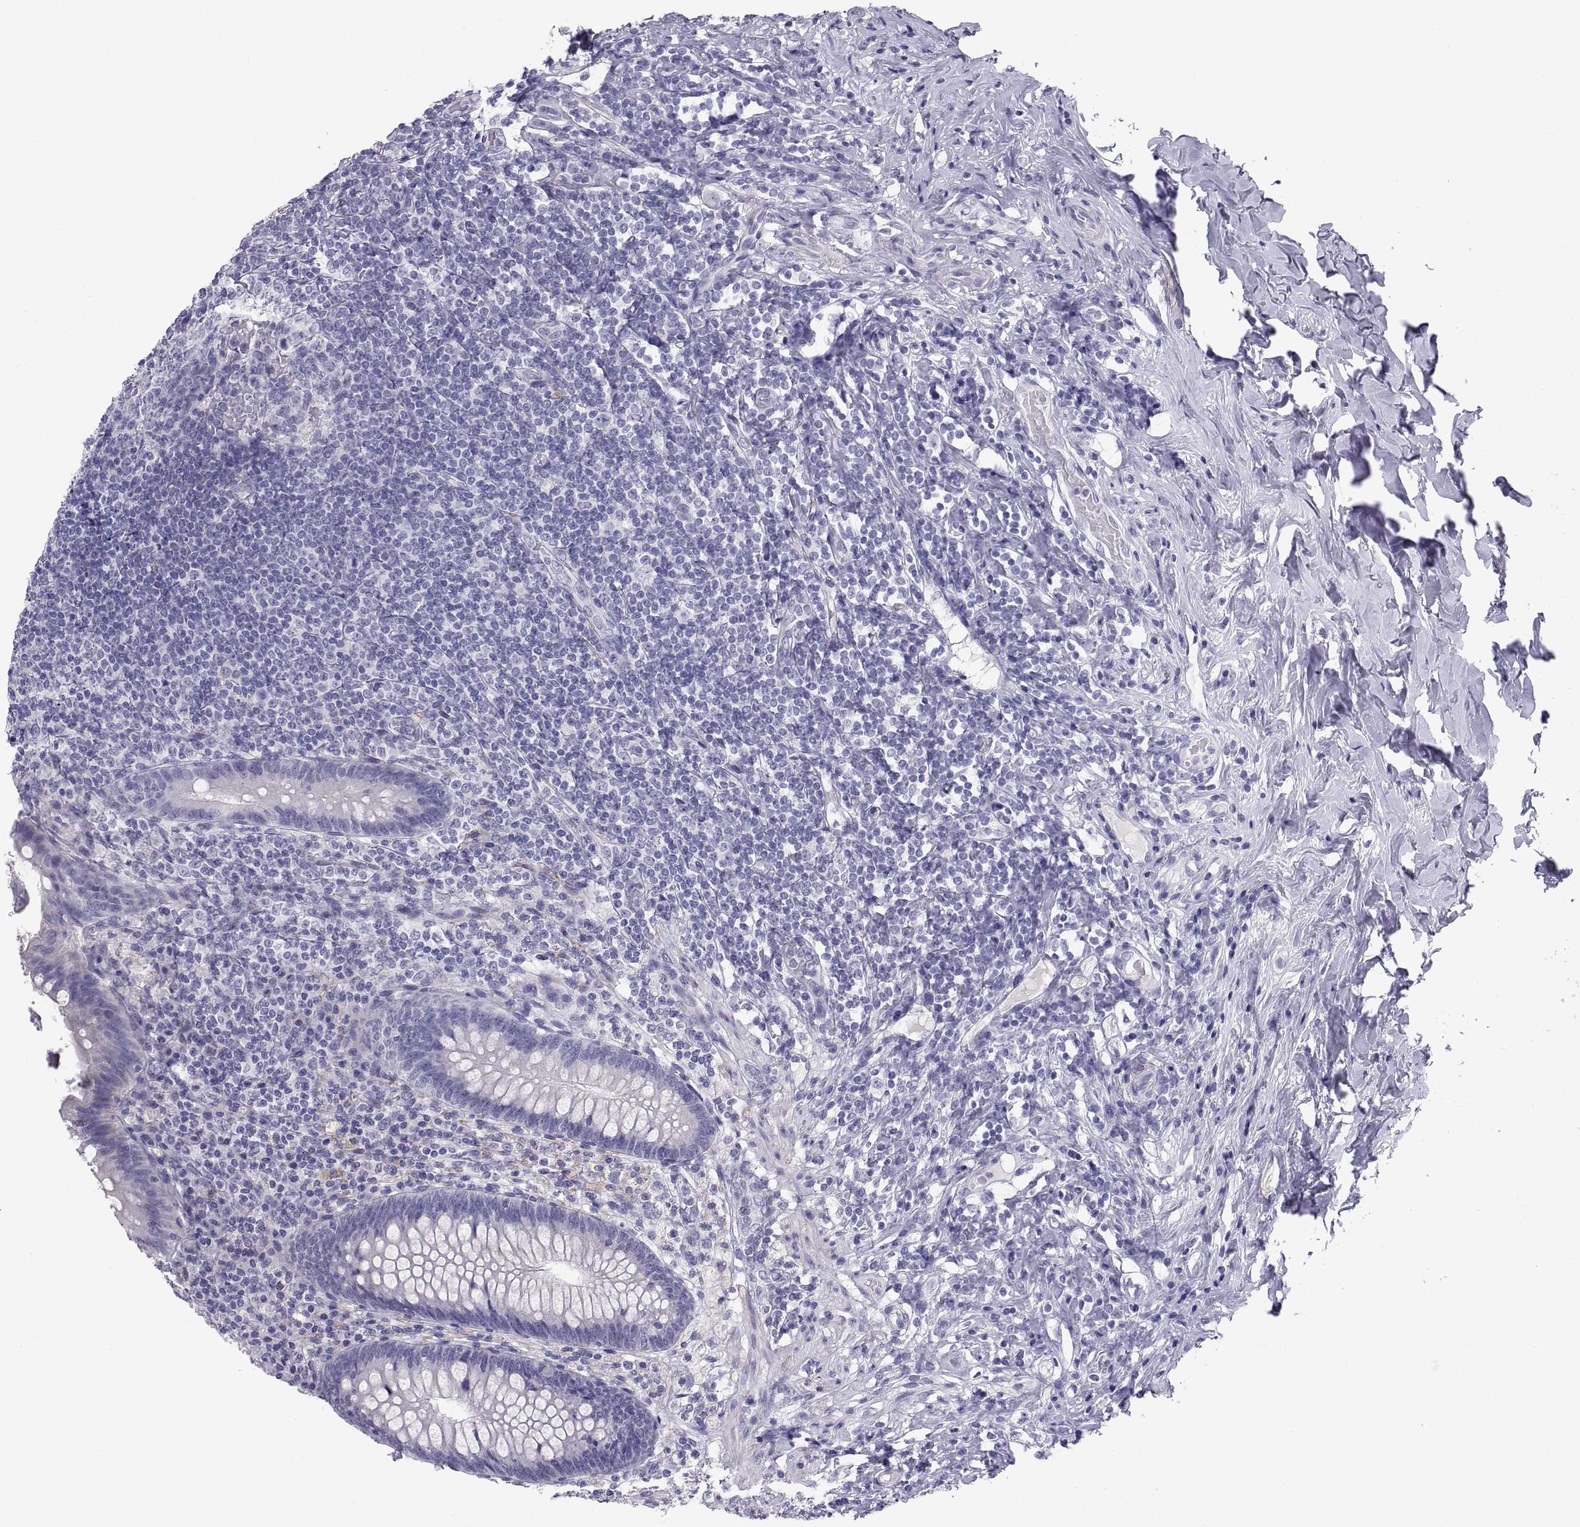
{"staining": {"intensity": "negative", "quantity": "none", "location": "none"}, "tissue": "appendix", "cell_type": "Glandular cells", "image_type": "normal", "snomed": [{"axis": "morphology", "description": "Normal tissue, NOS"}, {"axis": "topography", "description": "Appendix"}], "caption": "Immunohistochemistry photomicrograph of unremarkable appendix: appendix stained with DAB (3,3'-diaminobenzidine) displays no significant protein staining in glandular cells. (Immunohistochemistry, brightfield microscopy, high magnification).", "gene": "TEX13A", "patient": {"sex": "male", "age": 47}}